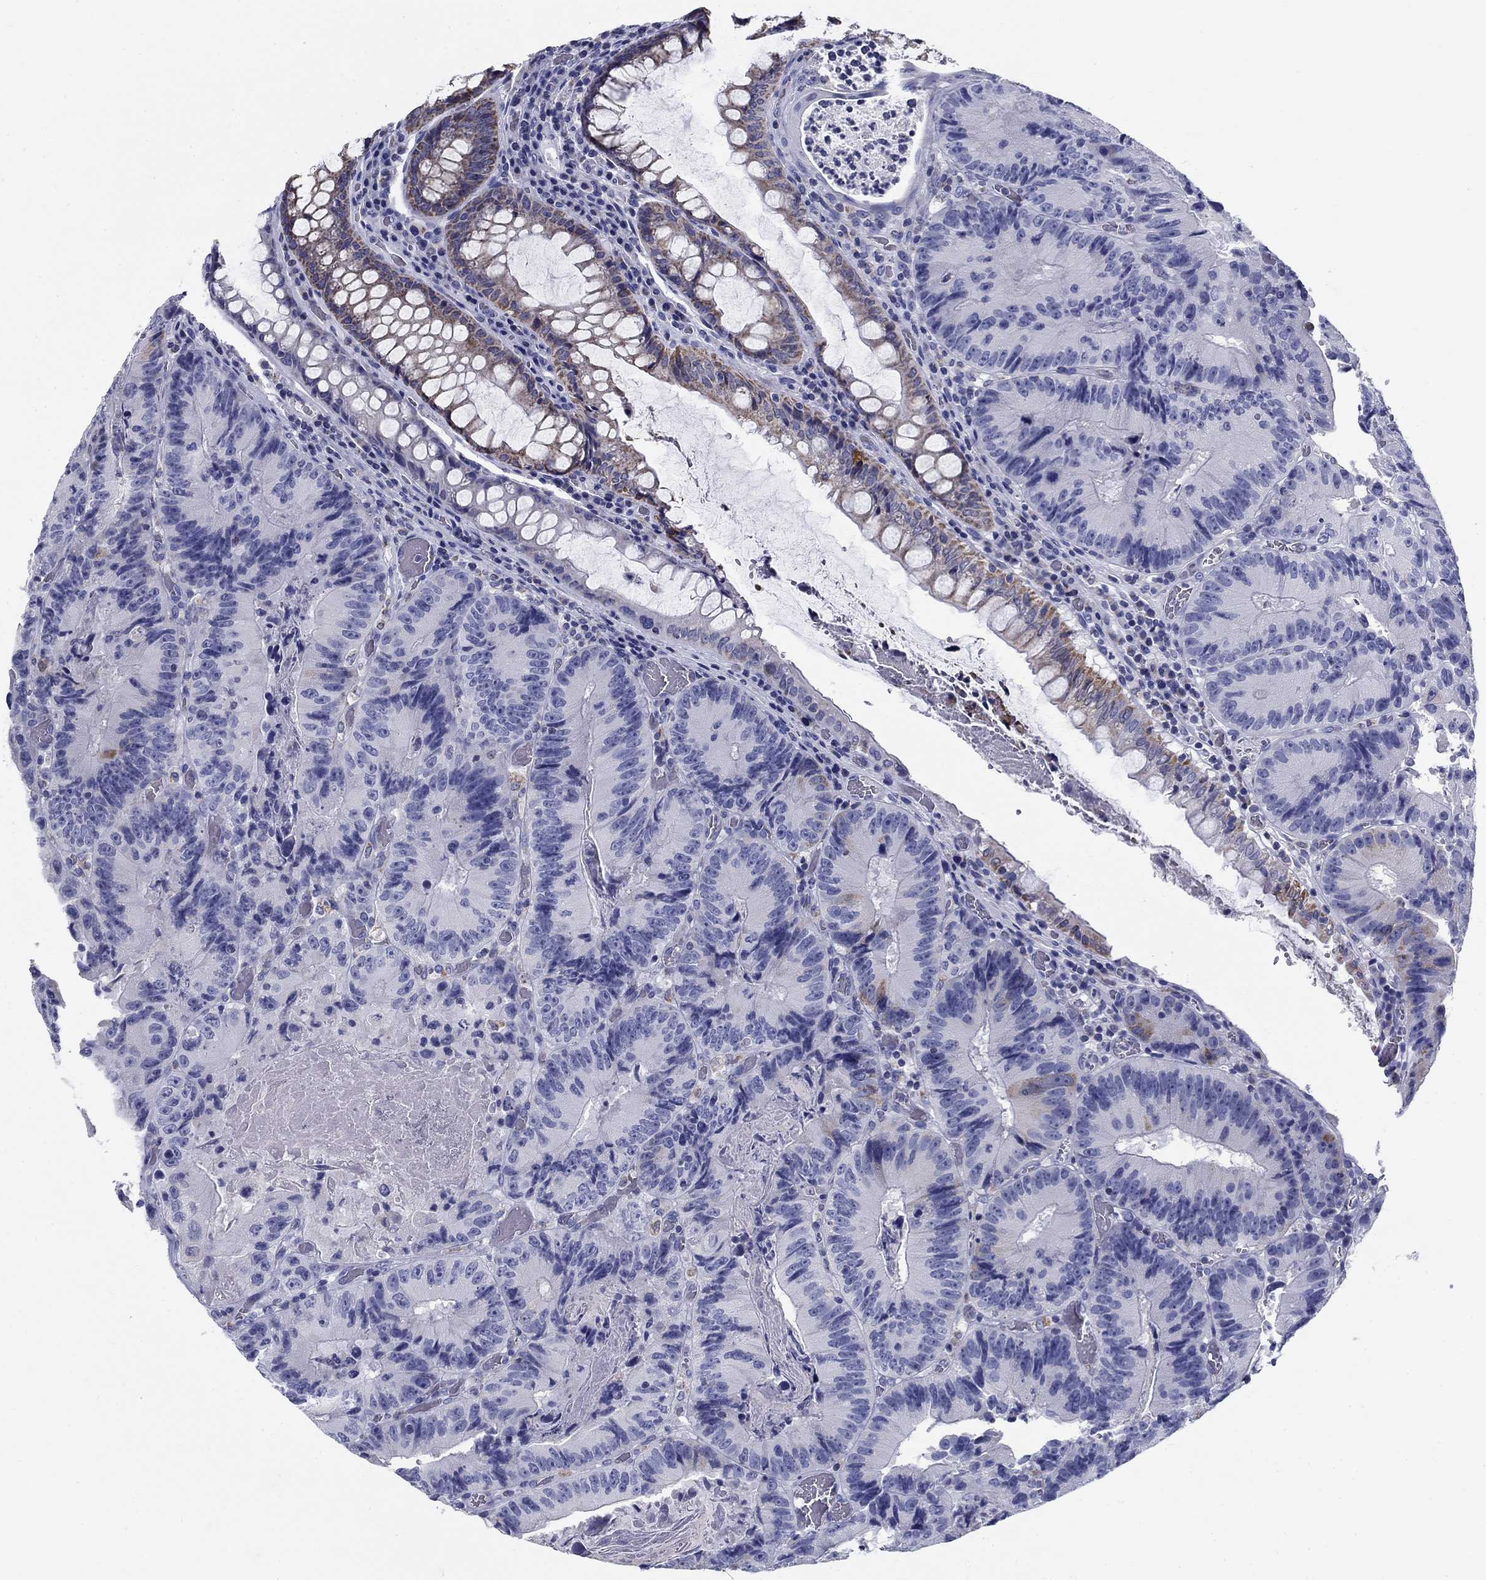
{"staining": {"intensity": "negative", "quantity": "none", "location": "none"}, "tissue": "colorectal cancer", "cell_type": "Tumor cells", "image_type": "cancer", "snomed": [{"axis": "morphology", "description": "Adenocarcinoma, NOS"}, {"axis": "topography", "description": "Colon"}], "caption": "Tumor cells show no significant protein positivity in adenocarcinoma (colorectal).", "gene": "UPB1", "patient": {"sex": "female", "age": 86}}